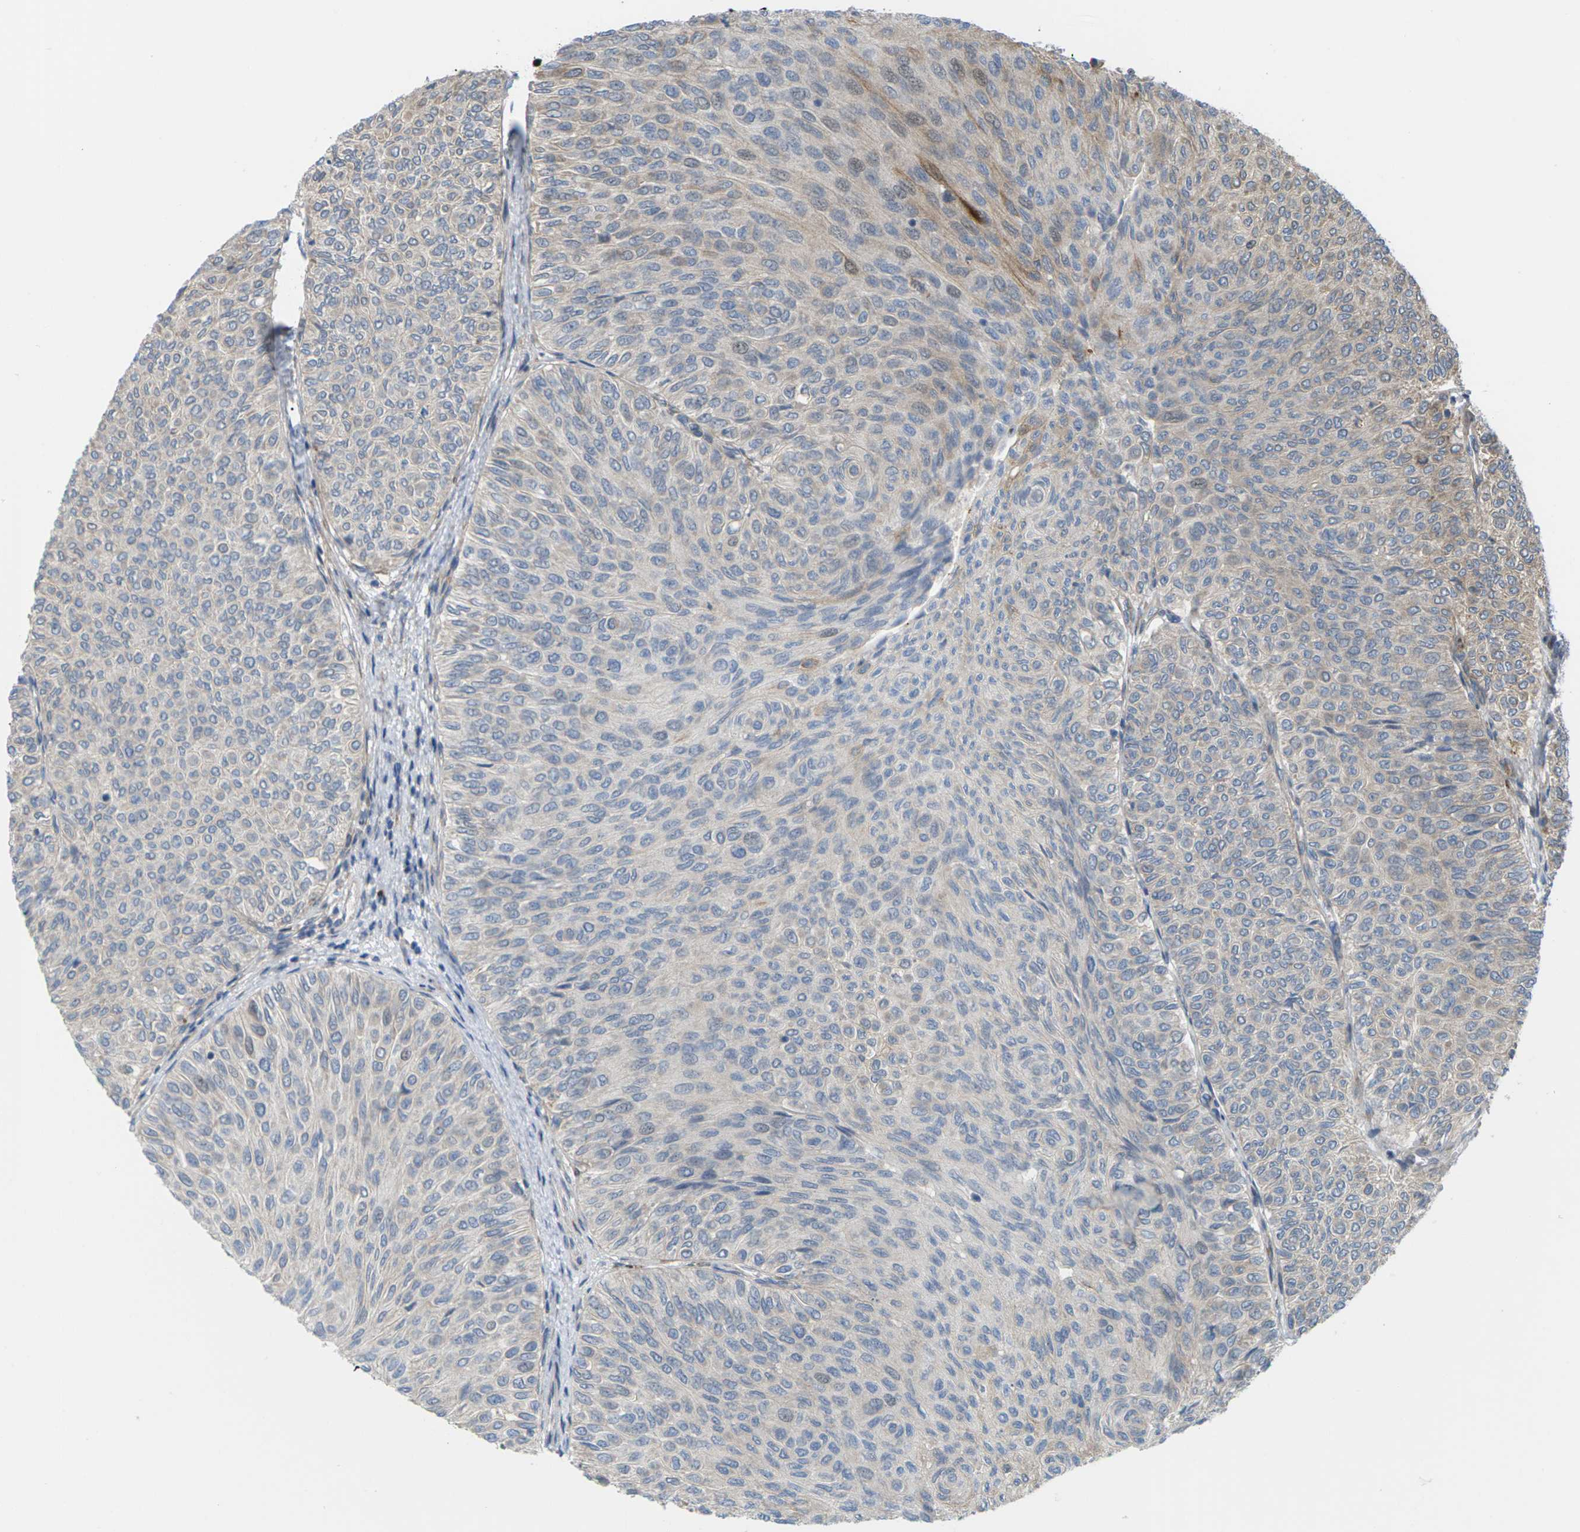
{"staining": {"intensity": "weak", "quantity": "<25%", "location": "cytoplasmic/membranous,nuclear"}, "tissue": "urothelial cancer", "cell_type": "Tumor cells", "image_type": "cancer", "snomed": [{"axis": "morphology", "description": "Urothelial carcinoma, Low grade"}, {"axis": "topography", "description": "Urinary bladder"}], "caption": "Immunohistochemical staining of human low-grade urothelial carcinoma demonstrates no significant expression in tumor cells.", "gene": "ROBO1", "patient": {"sex": "male", "age": 78}}